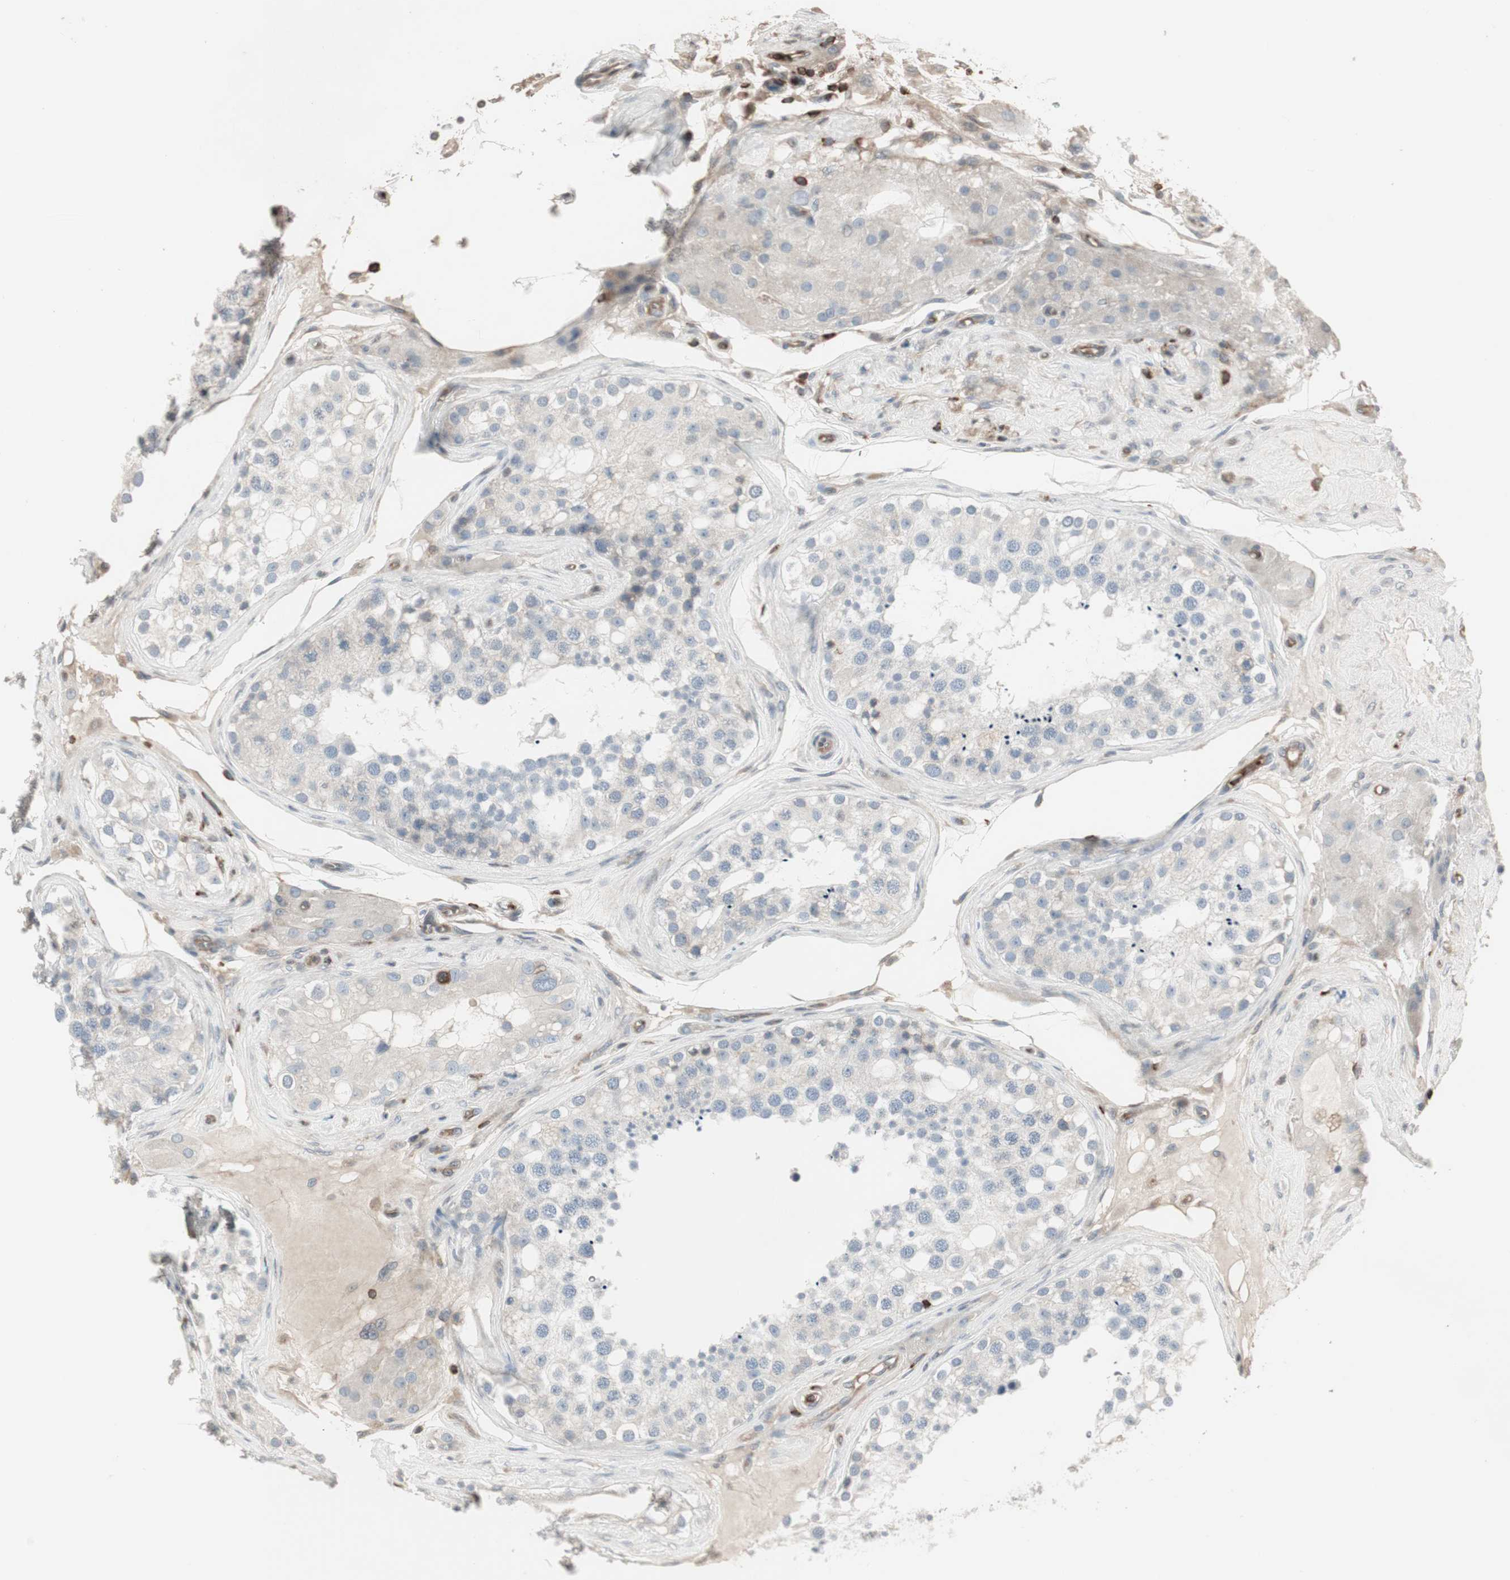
{"staining": {"intensity": "weak", "quantity": "25%-75%", "location": "cytoplasmic/membranous"}, "tissue": "testis", "cell_type": "Cells in seminiferous ducts", "image_type": "normal", "snomed": [{"axis": "morphology", "description": "Normal tissue, NOS"}, {"axis": "topography", "description": "Testis"}], "caption": "High-power microscopy captured an immunohistochemistry micrograph of benign testis, revealing weak cytoplasmic/membranous positivity in about 25%-75% of cells in seminiferous ducts.", "gene": "ARHGEF1", "patient": {"sex": "male", "age": 68}}